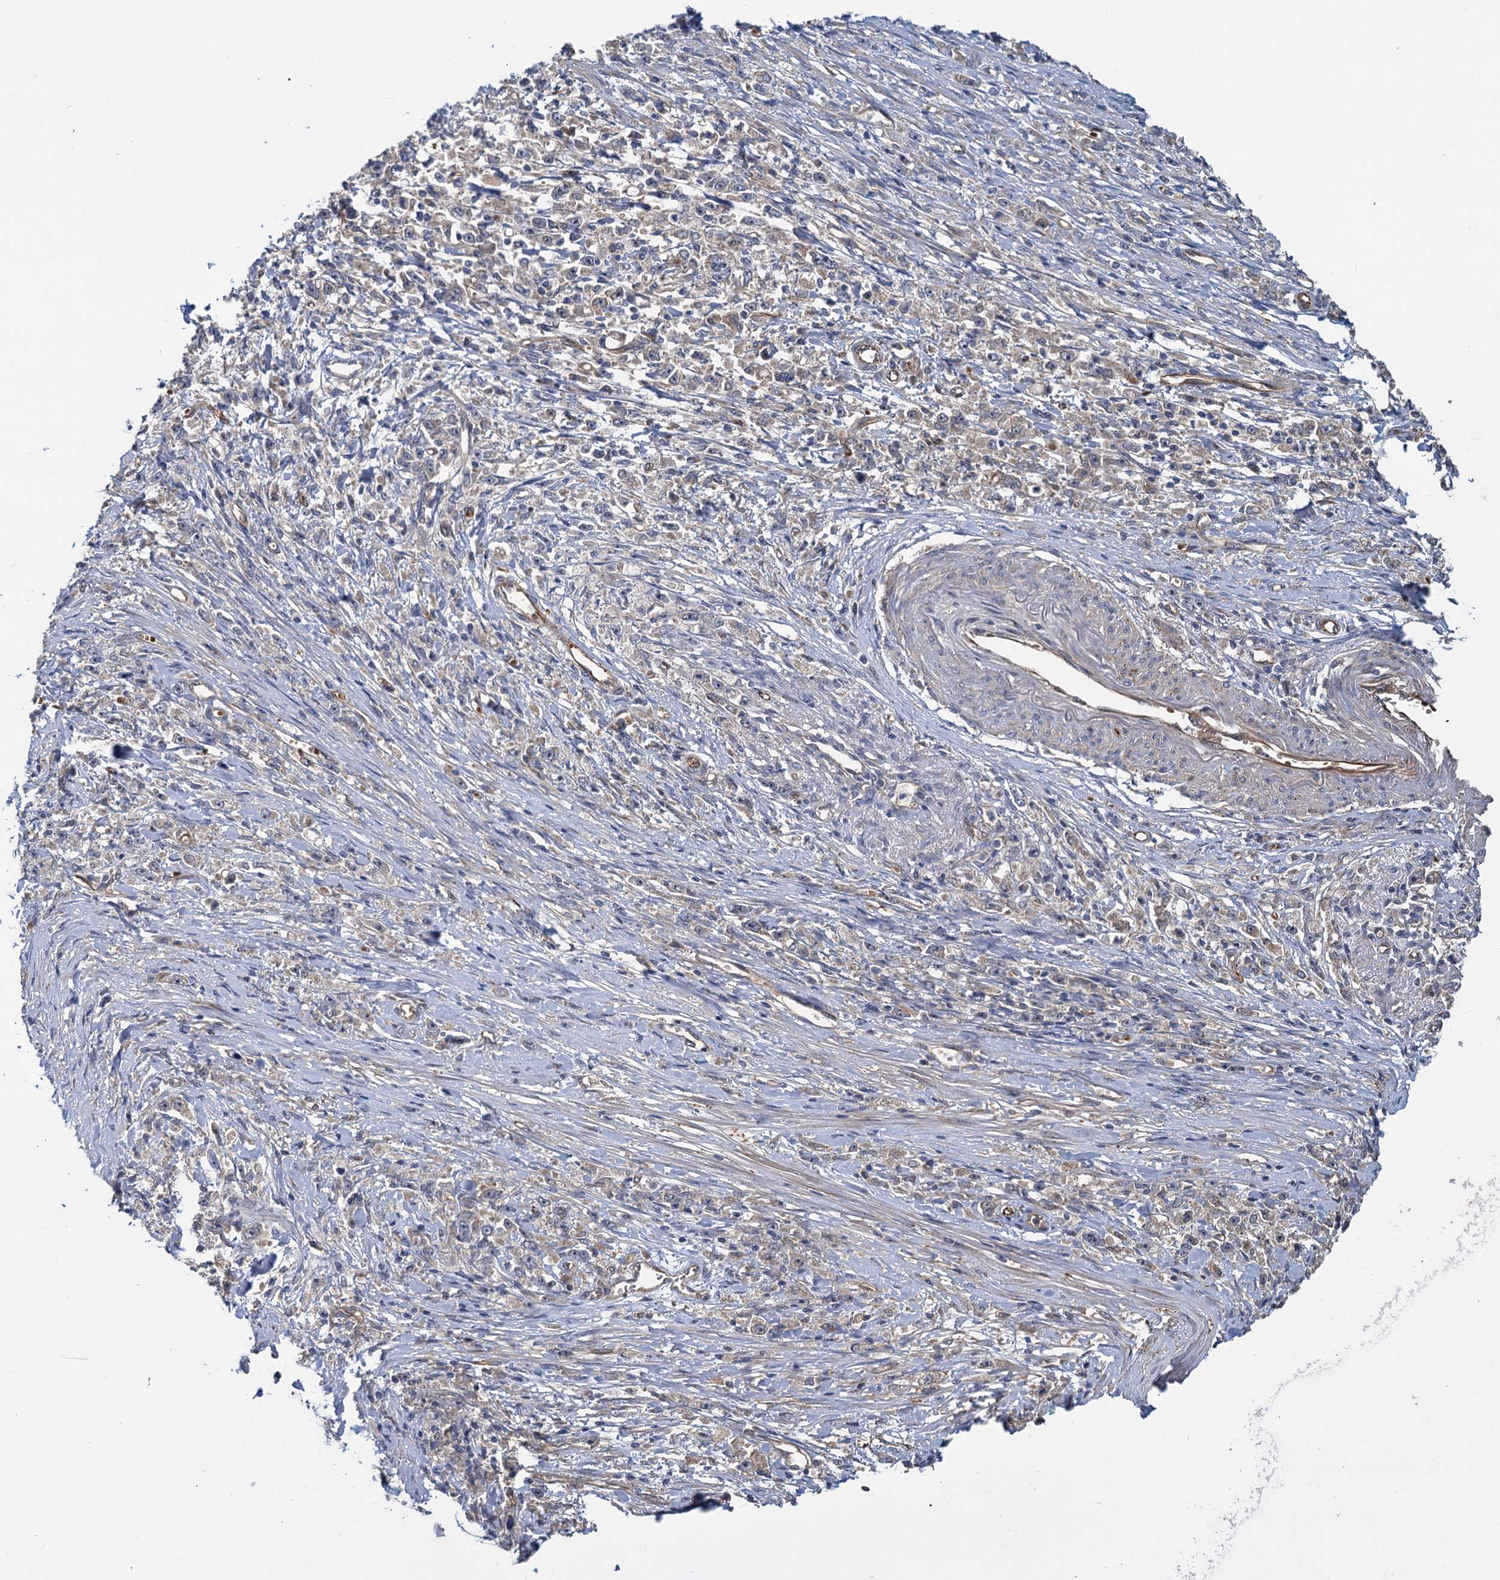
{"staining": {"intensity": "weak", "quantity": "<25%", "location": "cytoplasmic/membranous"}, "tissue": "stomach cancer", "cell_type": "Tumor cells", "image_type": "cancer", "snomed": [{"axis": "morphology", "description": "Adenocarcinoma, NOS"}, {"axis": "topography", "description": "Stomach"}], "caption": "This is an immunohistochemistry (IHC) micrograph of stomach adenocarcinoma. There is no expression in tumor cells.", "gene": "PKN2", "patient": {"sex": "female", "age": 59}}